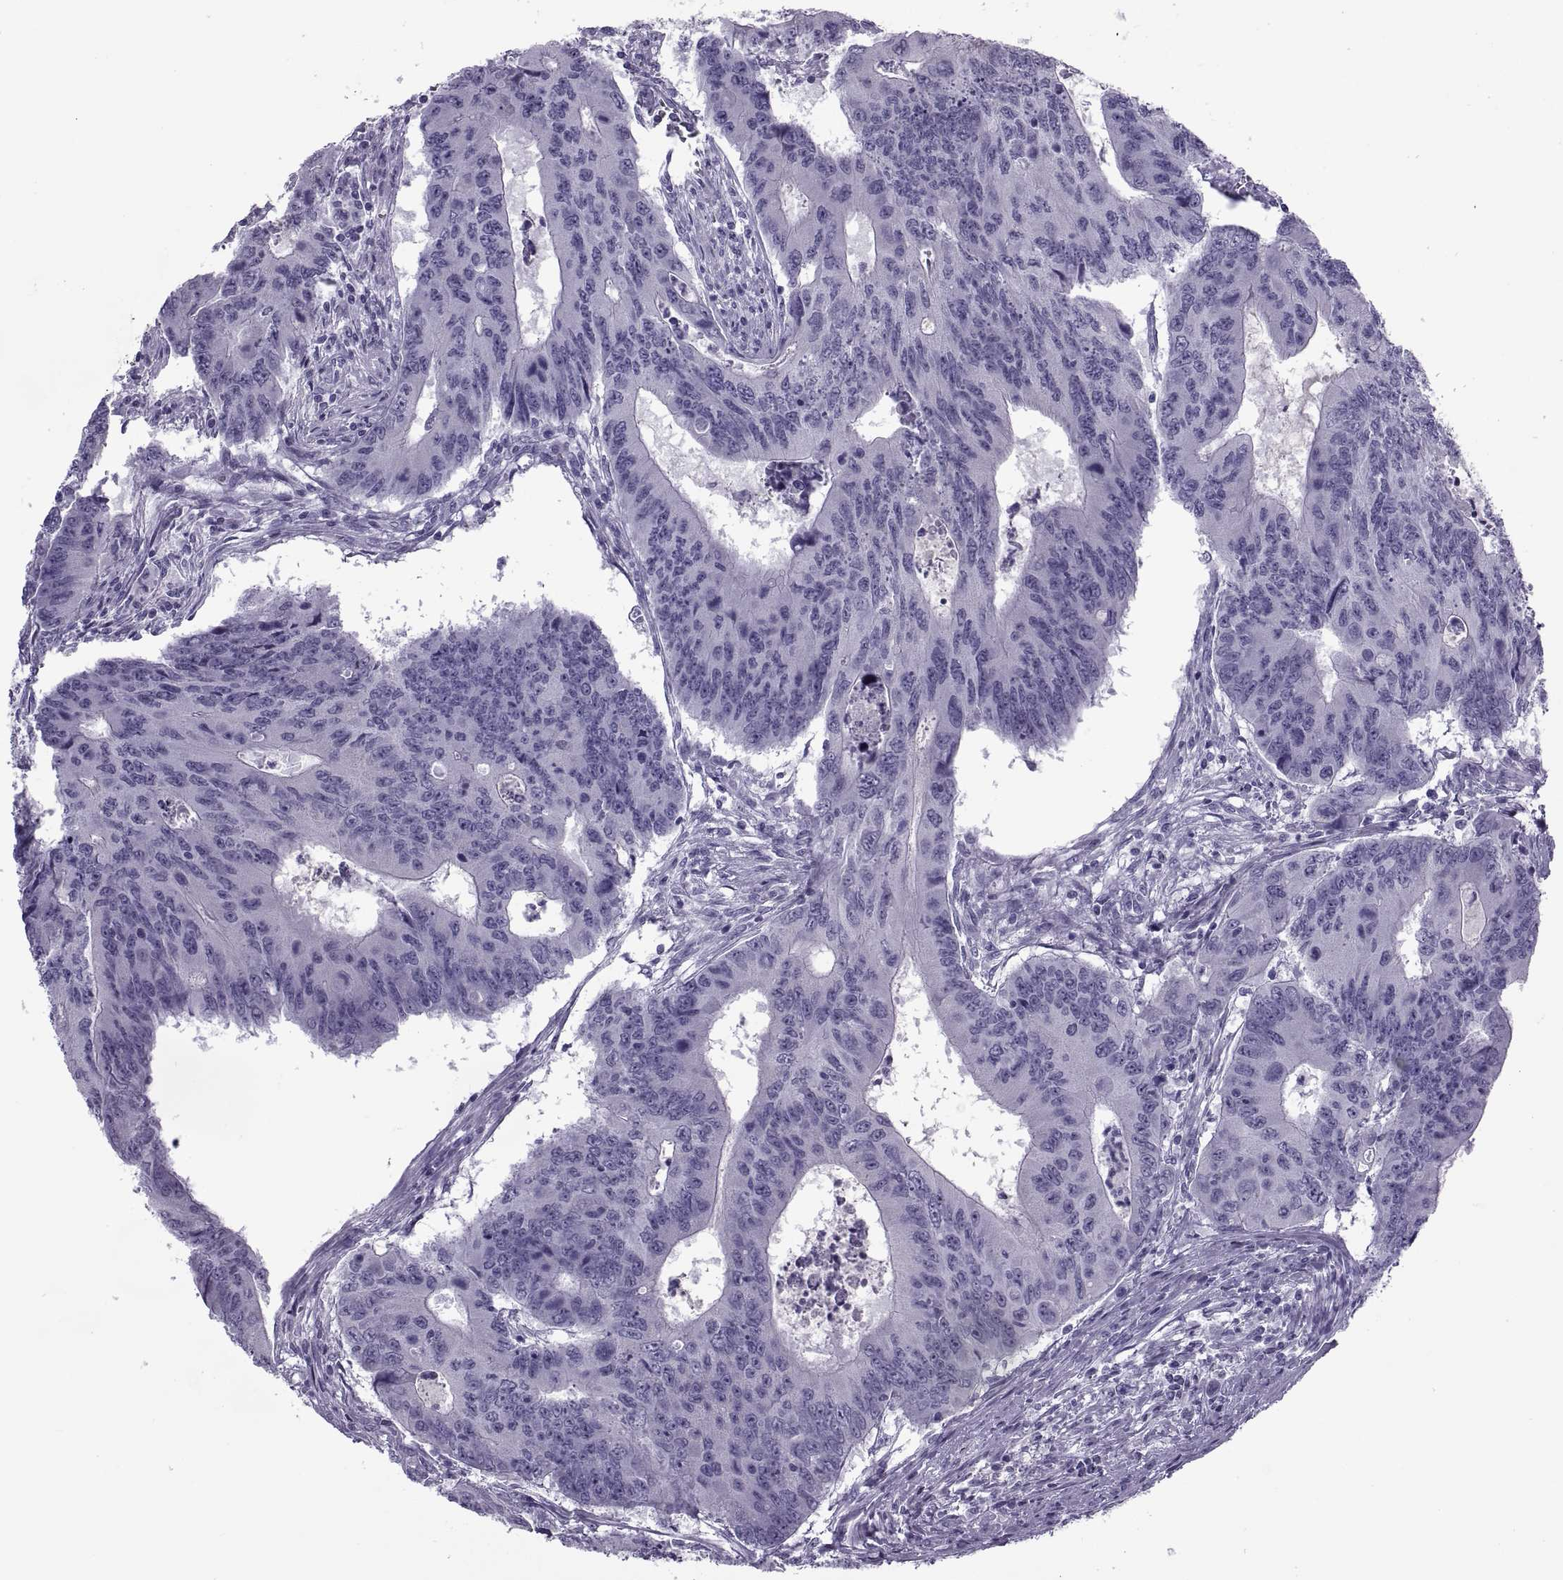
{"staining": {"intensity": "negative", "quantity": "none", "location": "none"}, "tissue": "colorectal cancer", "cell_type": "Tumor cells", "image_type": "cancer", "snomed": [{"axis": "morphology", "description": "Adenocarcinoma, NOS"}, {"axis": "topography", "description": "Colon"}], "caption": "This is an immunohistochemistry (IHC) image of adenocarcinoma (colorectal). There is no positivity in tumor cells.", "gene": "RLBP1", "patient": {"sex": "male", "age": 53}}